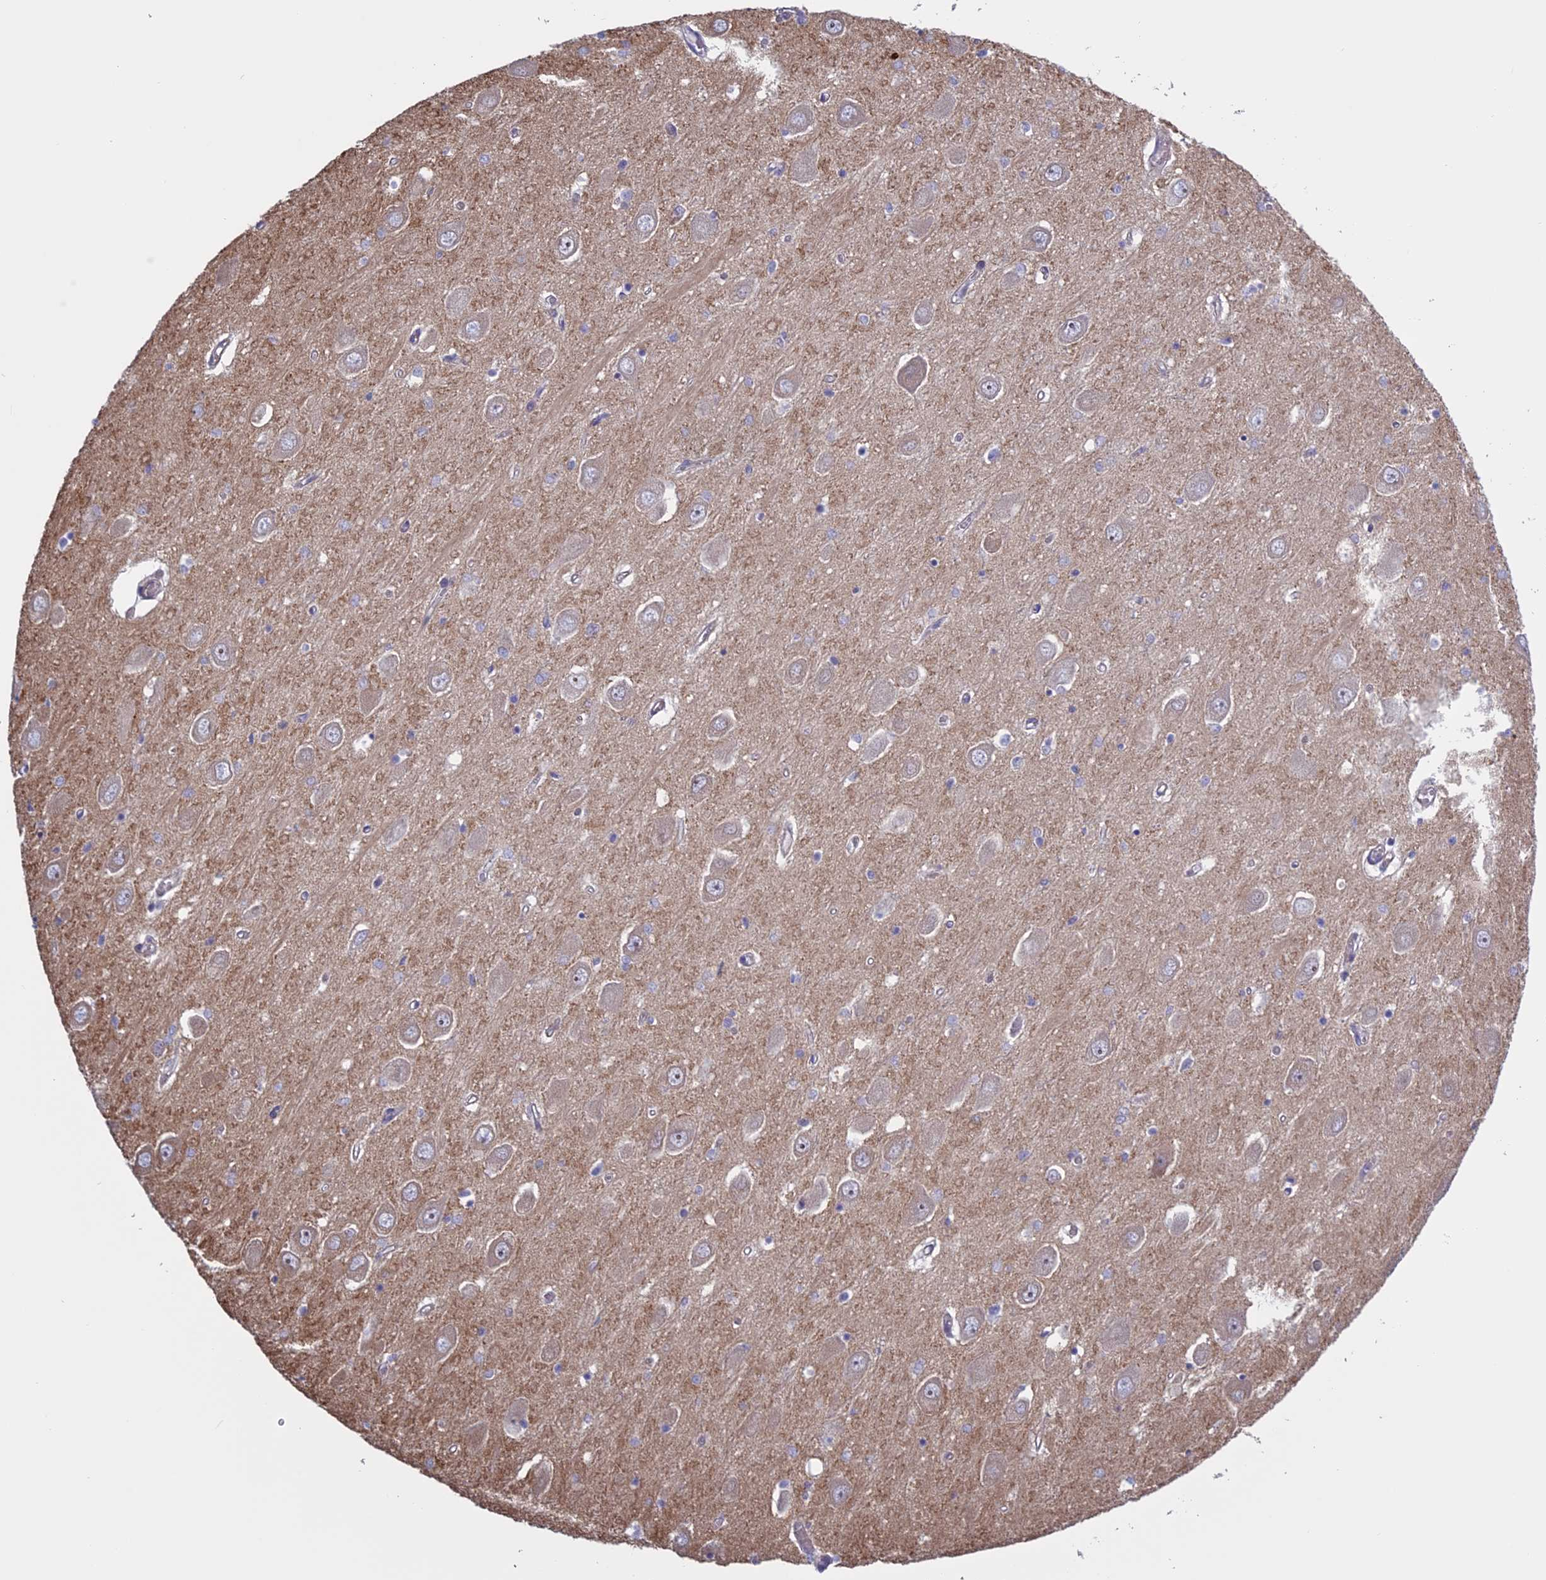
{"staining": {"intensity": "negative", "quantity": "none", "location": "none"}, "tissue": "hippocampus", "cell_type": "Glial cells", "image_type": "normal", "snomed": [{"axis": "morphology", "description": "Normal tissue, NOS"}, {"axis": "topography", "description": "Hippocampus"}], "caption": "Immunohistochemical staining of normal hippocampus displays no significant positivity in glial cells. (Brightfield microscopy of DAB IHC at high magnification).", "gene": "BCL2L10", "patient": {"sex": "male", "age": 70}}